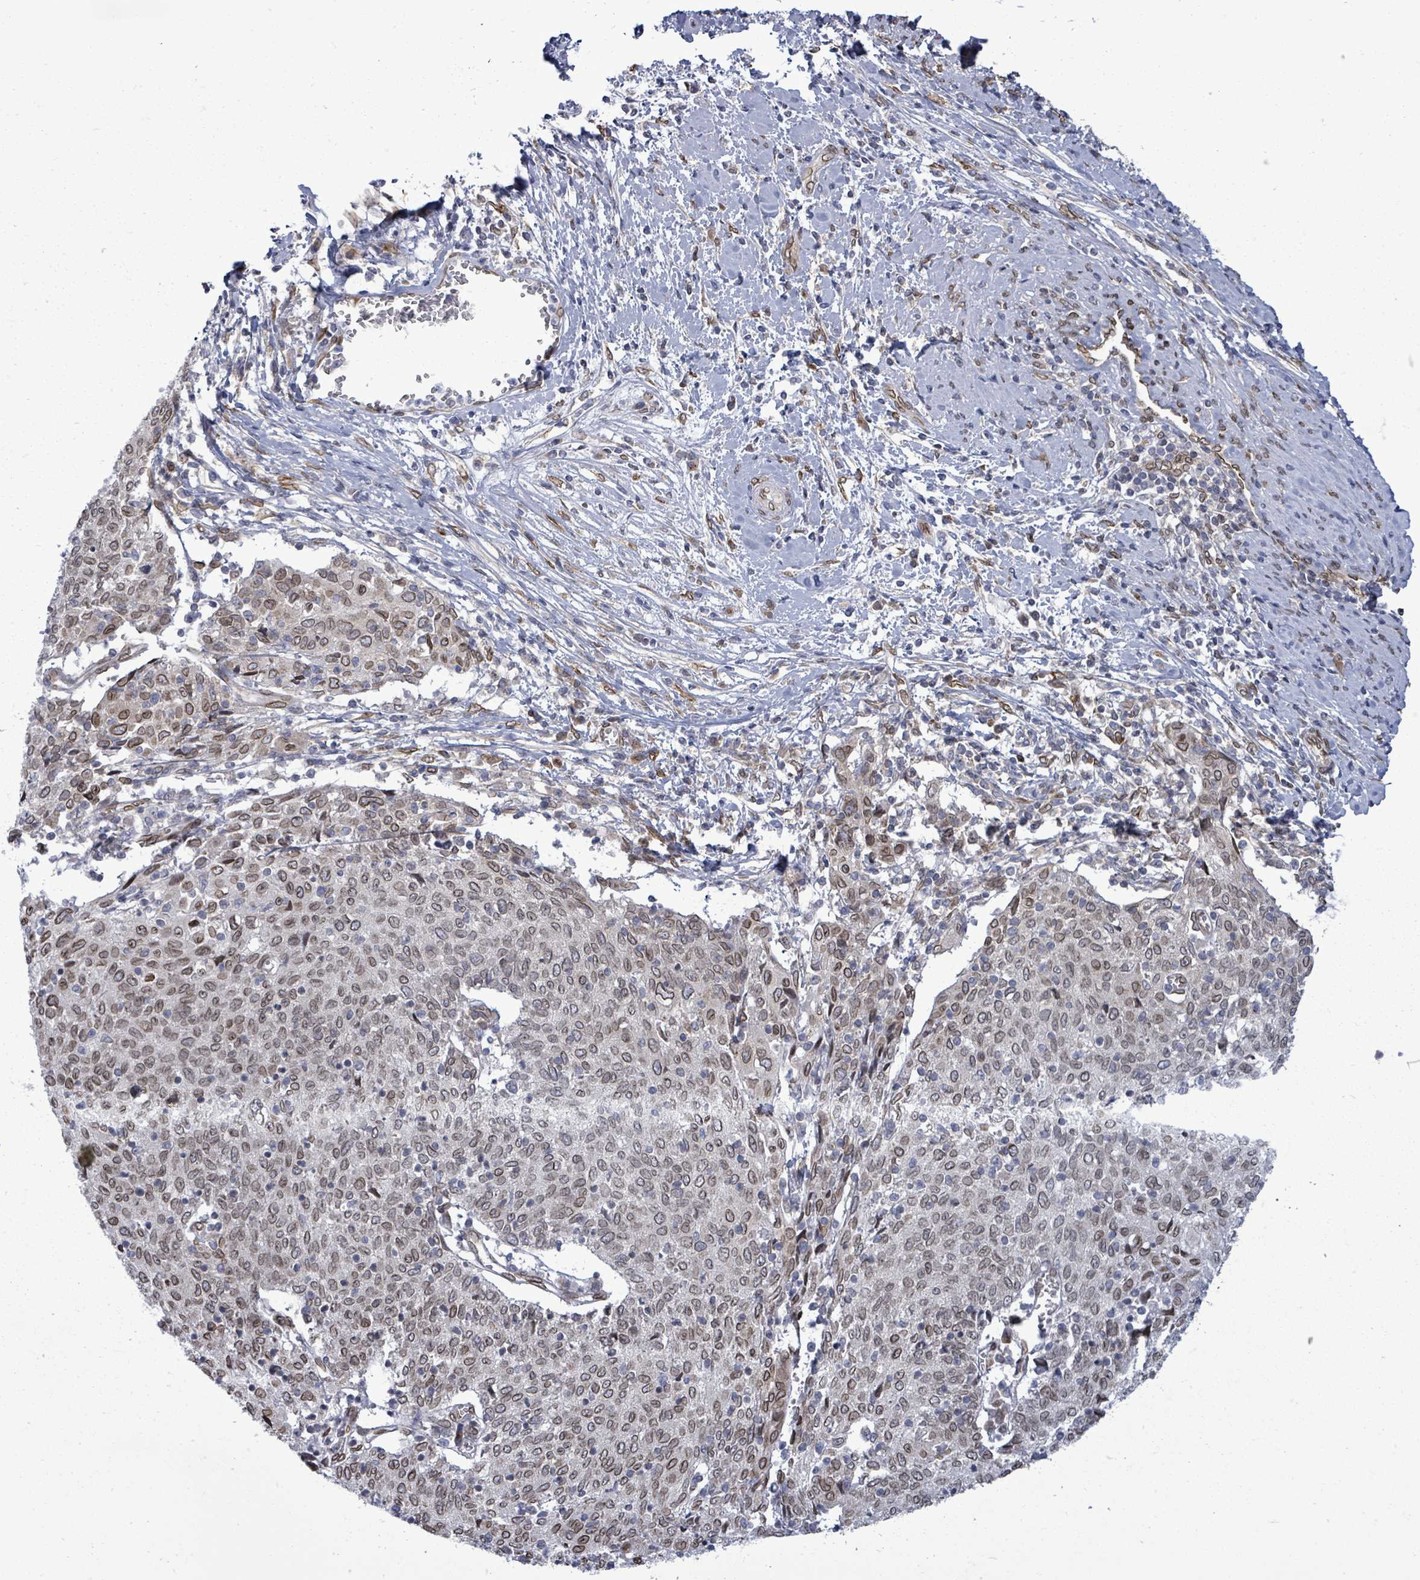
{"staining": {"intensity": "moderate", "quantity": ">75%", "location": "cytoplasmic/membranous,nuclear"}, "tissue": "cervical cancer", "cell_type": "Tumor cells", "image_type": "cancer", "snomed": [{"axis": "morphology", "description": "Squamous cell carcinoma, NOS"}, {"axis": "topography", "description": "Cervix"}], "caption": "High-power microscopy captured an immunohistochemistry (IHC) histopathology image of squamous cell carcinoma (cervical), revealing moderate cytoplasmic/membranous and nuclear expression in about >75% of tumor cells.", "gene": "ARFGAP1", "patient": {"sex": "female", "age": 52}}